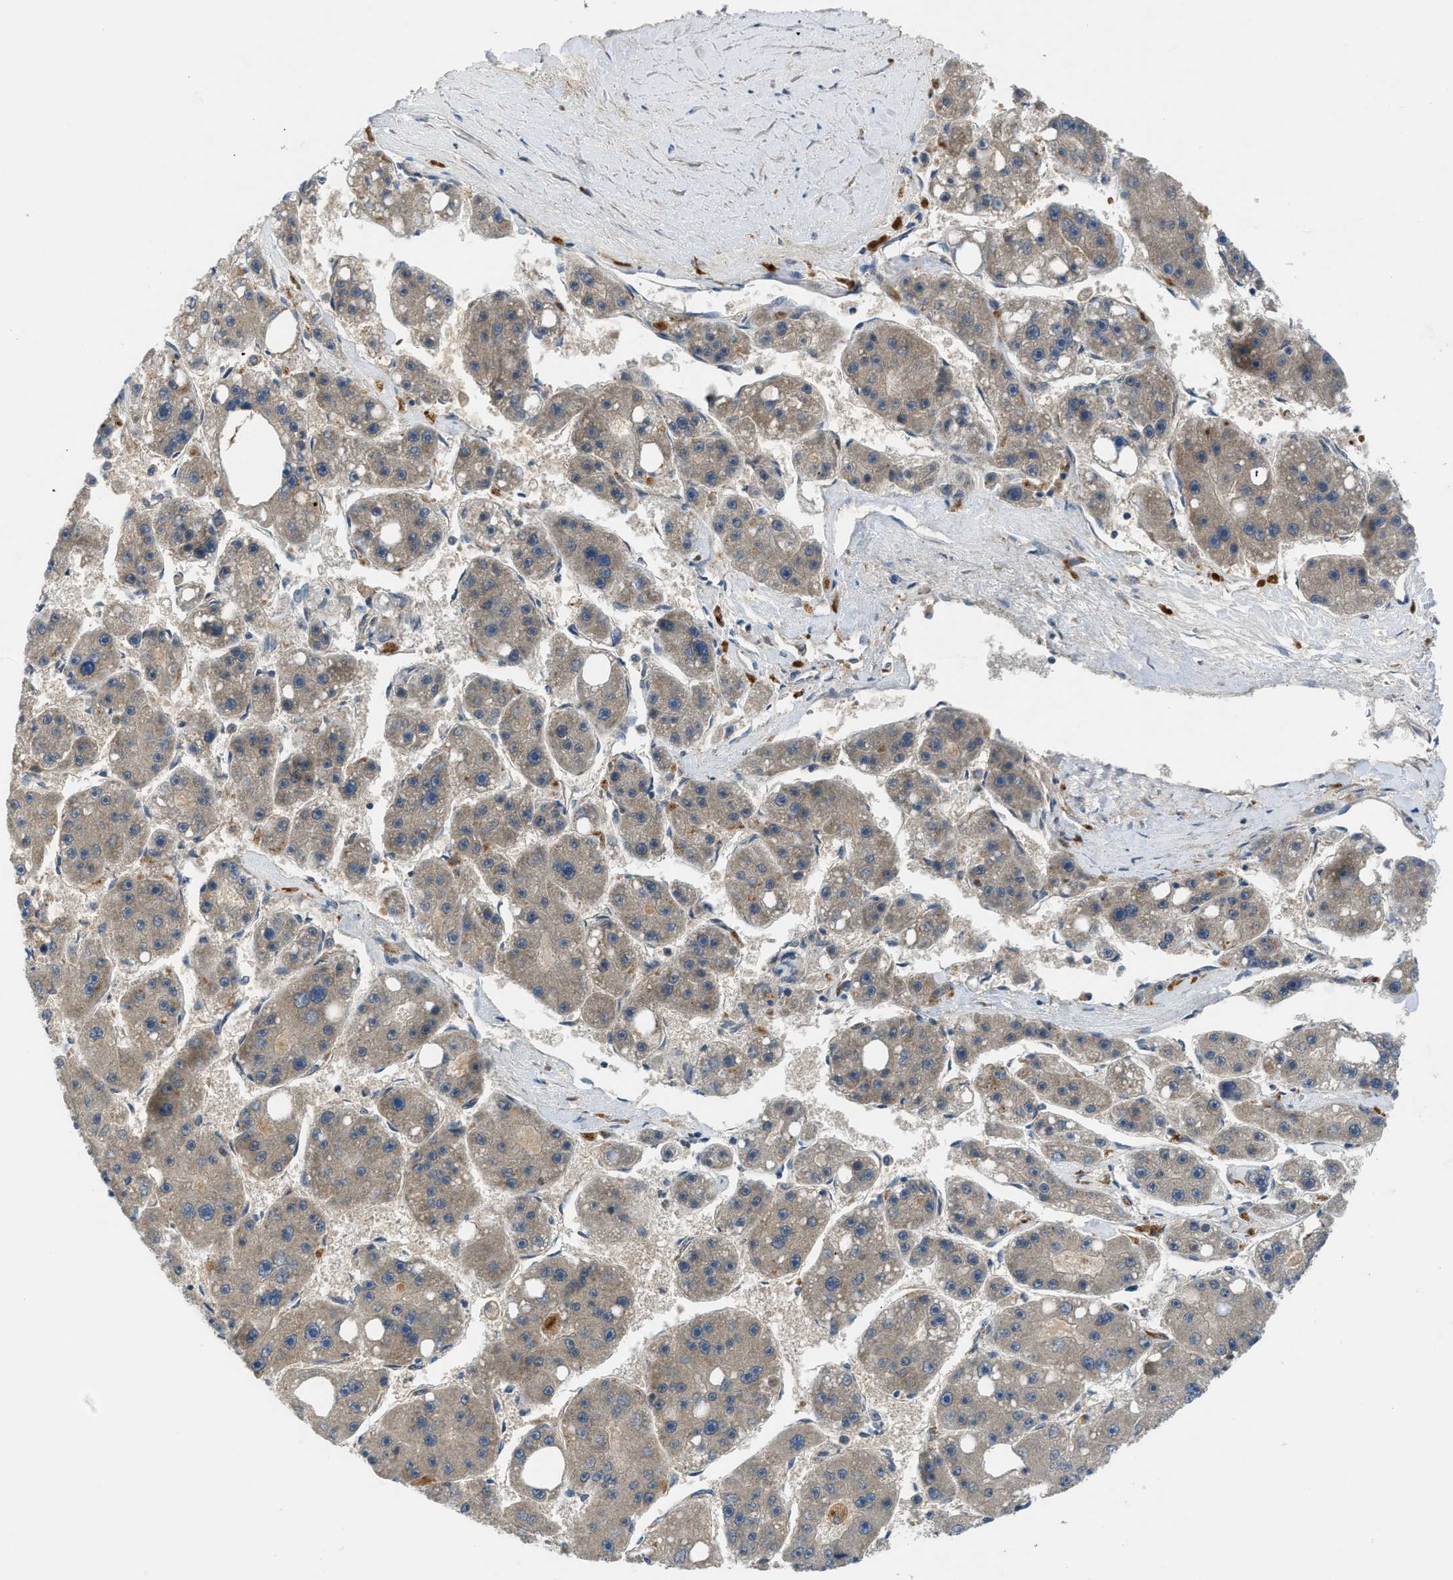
{"staining": {"intensity": "weak", "quantity": ">75%", "location": "cytoplasmic/membranous"}, "tissue": "liver cancer", "cell_type": "Tumor cells", "image_type": "cancer", "snomed": [{"axis": "morphology", "description": "Carcinoma, Hepatocellular, NOS"}, {"axis": "topography", "description": "Liver"}], "caption": "Immunohistochemical staining of human liver cancer shows low levels of weak cytoplasmic/membranous protein expression in approximately >75% of tumor cells.", "gene": "PDE7A", "patient": {"sex": "female", "age": 61}}